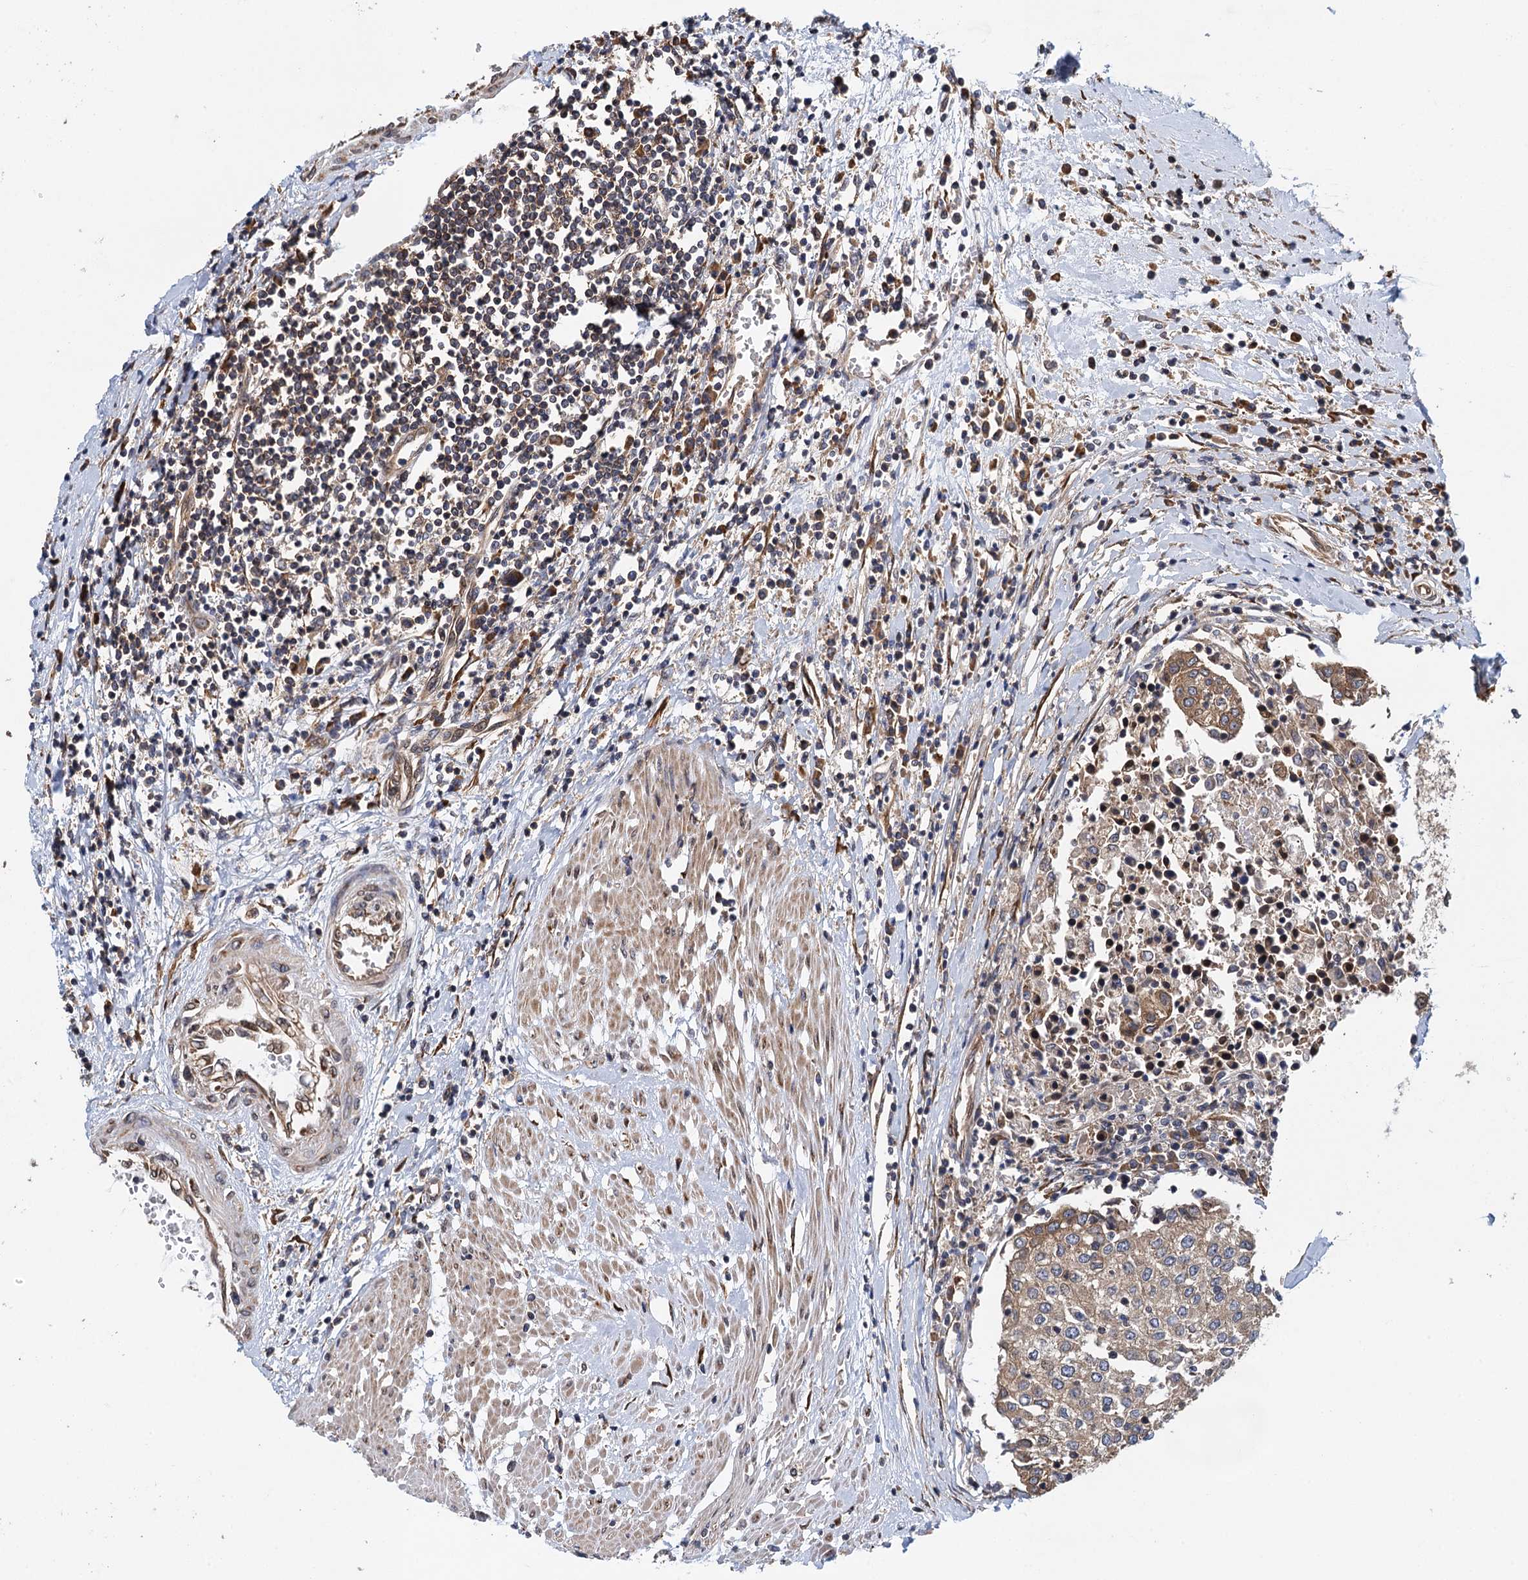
{"staining": {"intensity": "weak", "quantity": ">75%", "location": "cytoplasmic/membranous"}, "tissue": "urothelial cancer", "cell_type": "Tumor cells", "image_type": "cancer", "snomed": [{"axis": "morphology", "description": "Urothelial carcinoma, High grade"}, {"axis": "topography", "description": "Urinary bladder"}], "caption": "Immunohistochemical staining of human urothelial cancer reveals low levels of weak cytoplasmic/membranous staining in approximately >75% of tumor cells.", "gene": "MDM1", "patient": {"sex": "female", "age": 85}}